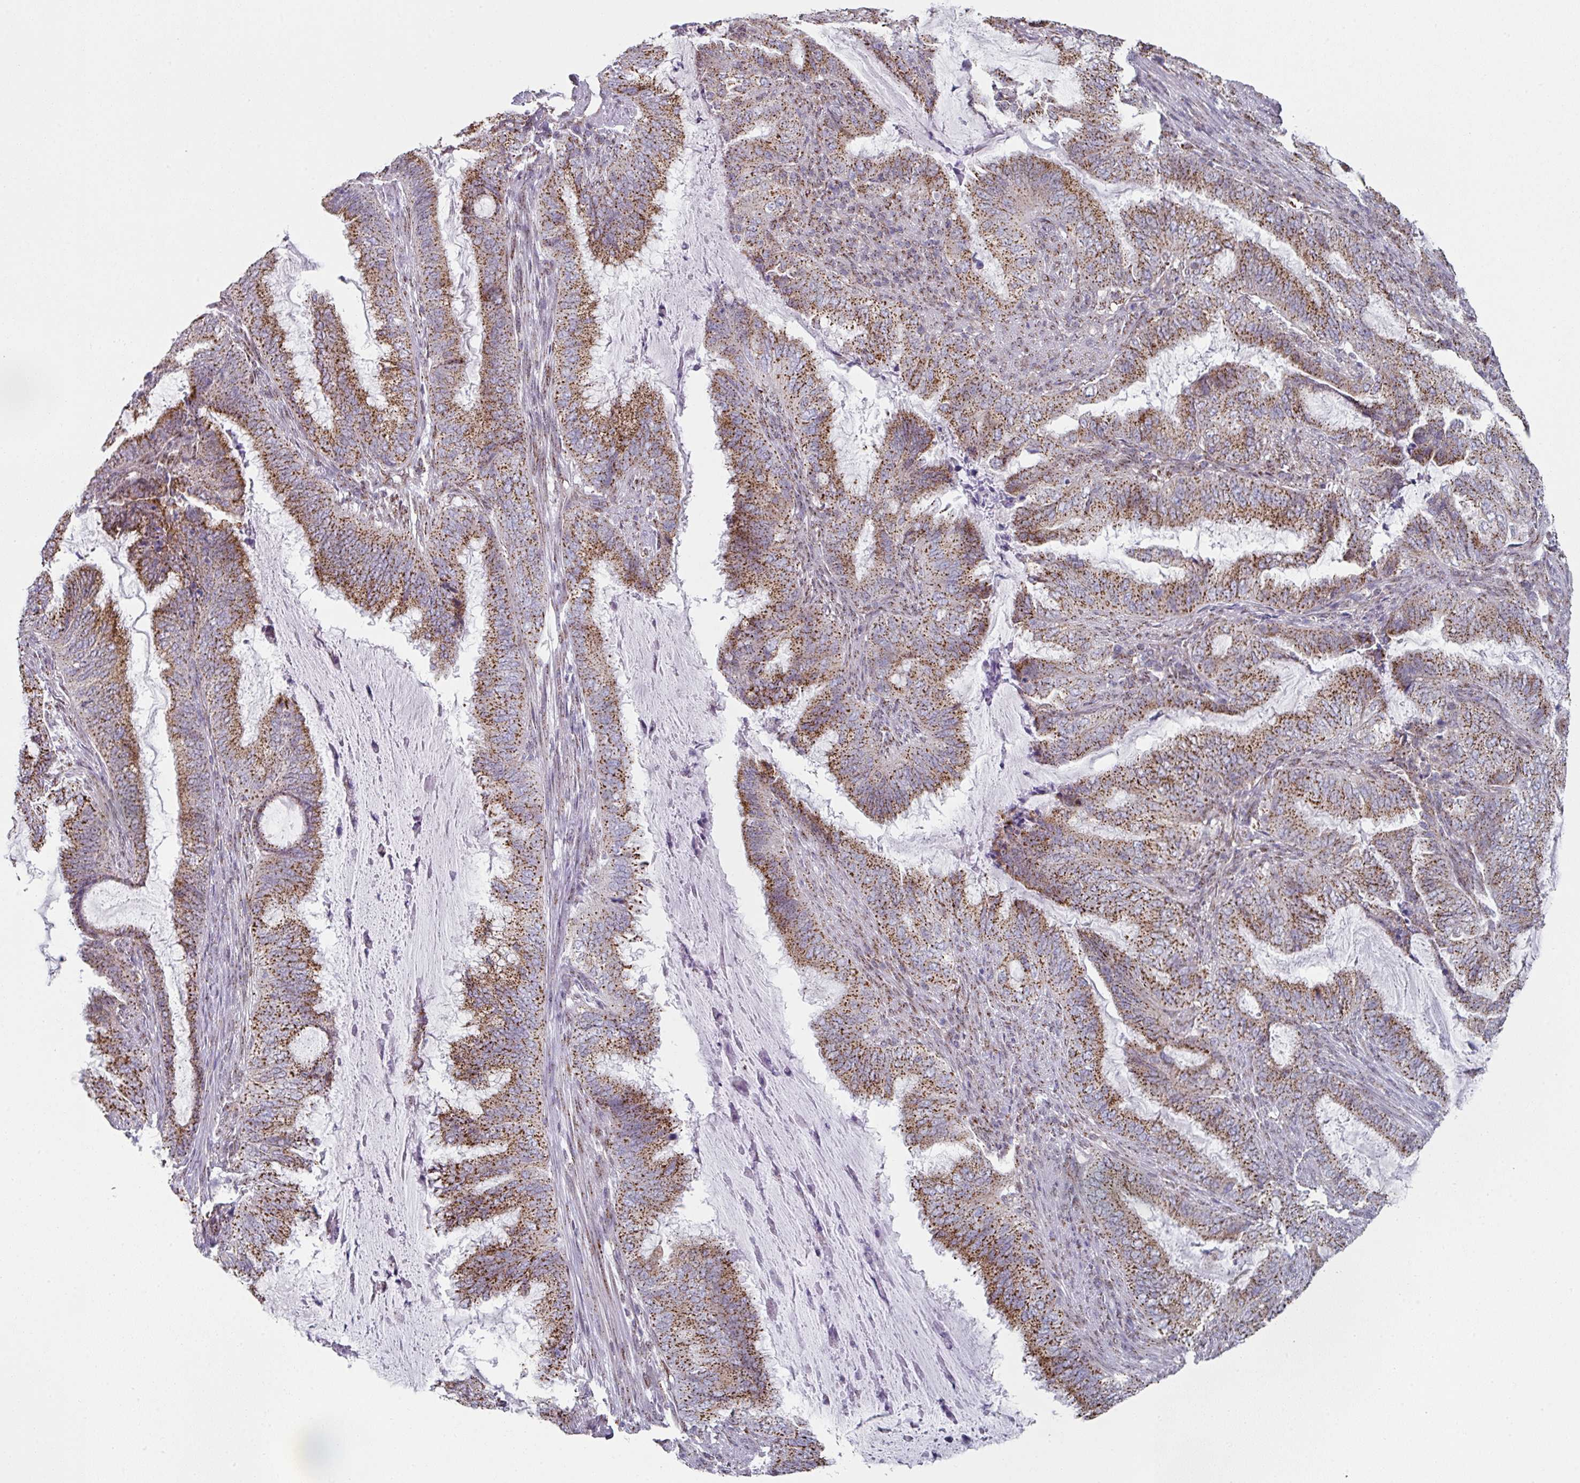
{"staining": {"intensity": "strong", "quantity": ">75%", "location": "cytoplasmic/membranous"}, "tissue": "endometrial cancer", "cell_type": "Tumor cells", "image_type": "cancer", "snomed": [{"axis": "morphology", "description": "Adenocarcinoma, NOS"}, {"axis": "topography", "description": "Endometrium"}], "caption": "This is an image of immunohistochemistry (IHC) staining of adenocarcinoma (endometrial), which shows strong positivity in the cytoplasmic/membranous of tumor cells.", "gene": "CCDC85B", "patient": {"sex": "female", "age": 51}}